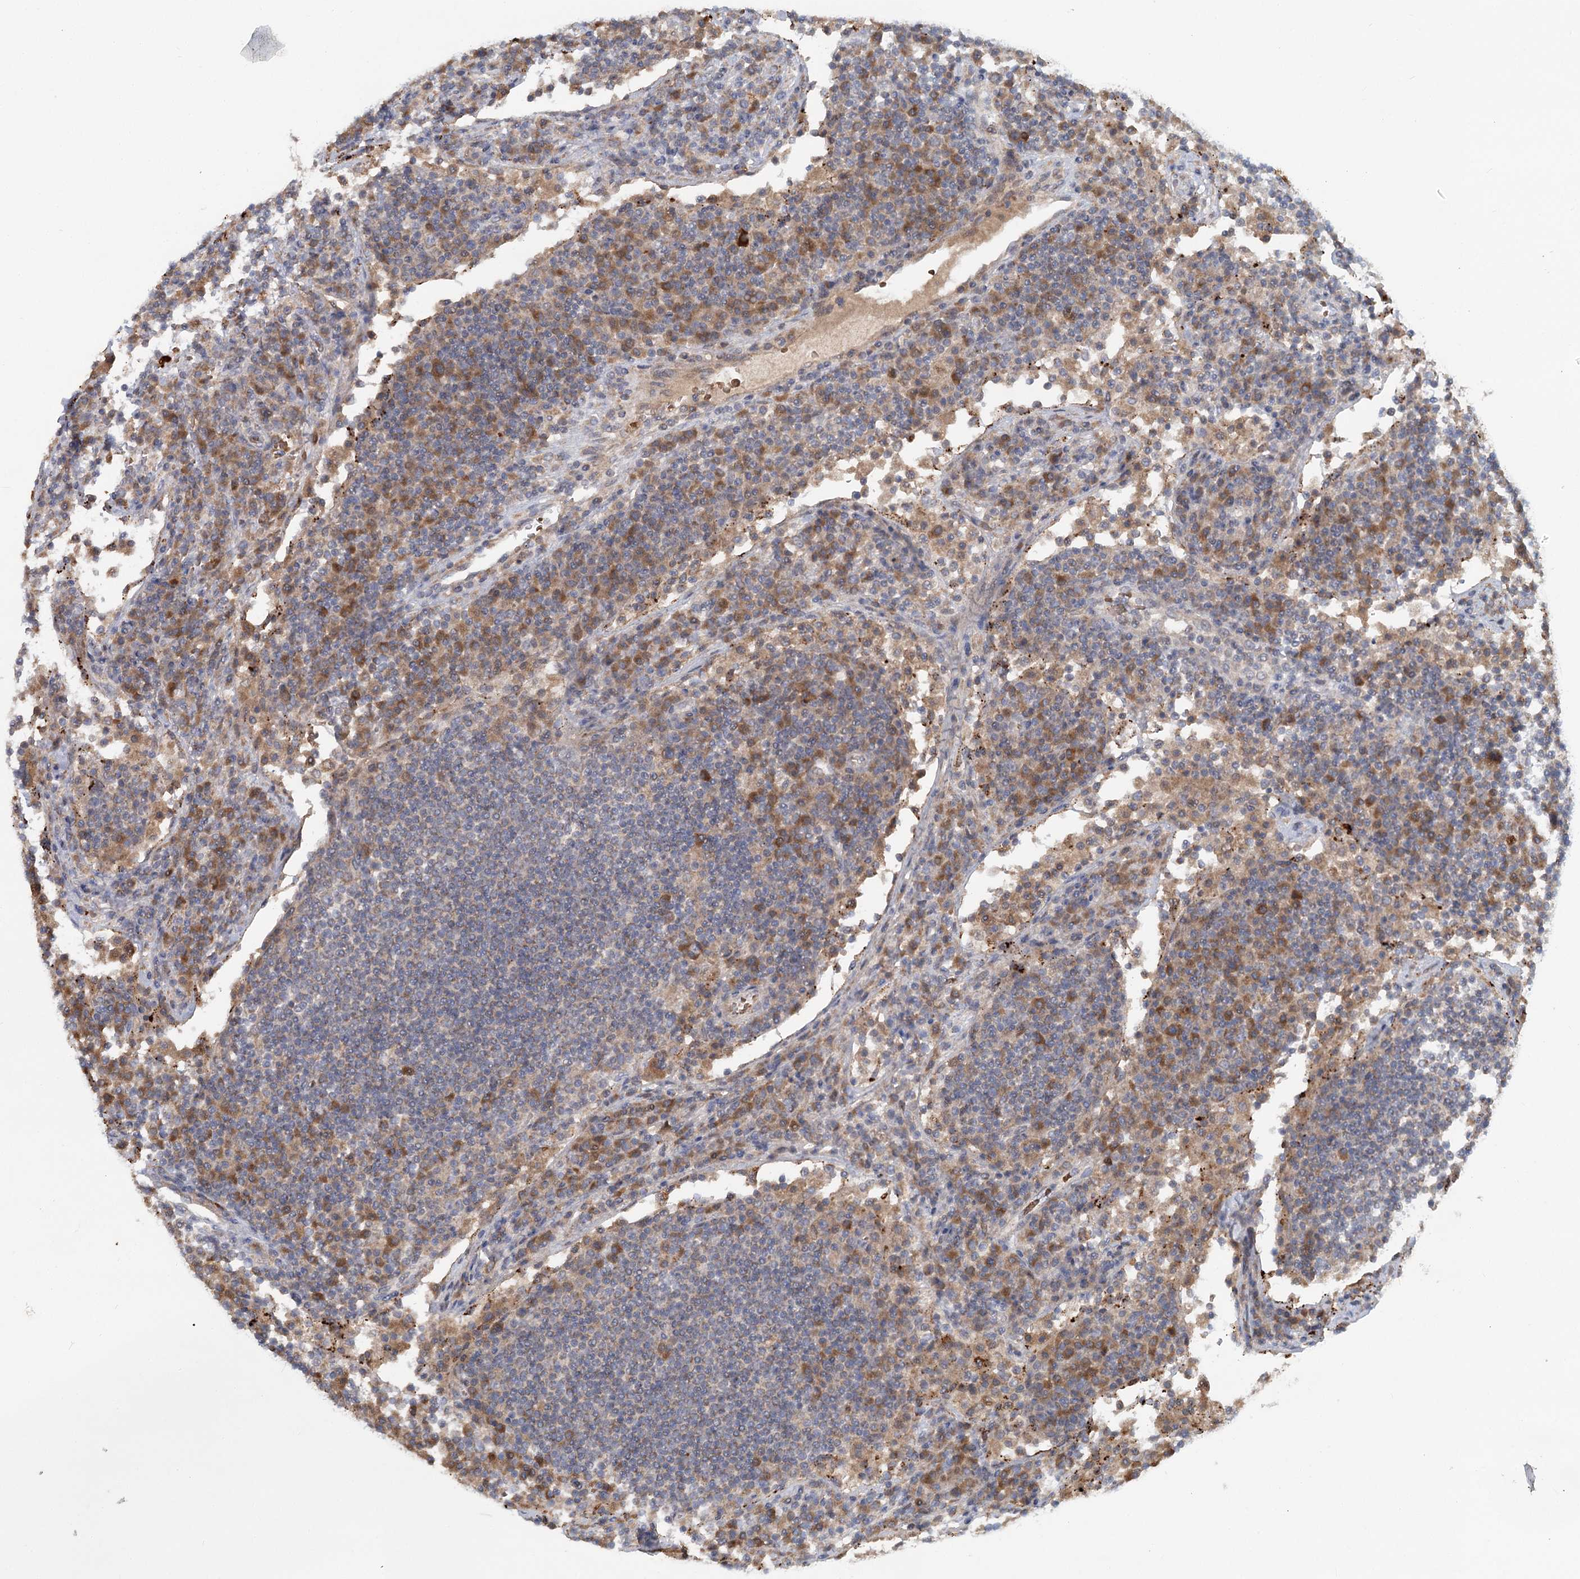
{"staining": {"intensity": "moderate", "quantity": "<25%", "location": "cytoplasmic/membranous"}, "tissue": "lymph node", "cell_type": "Germinal center cells", "image_type": "normal", "snomed": [{"axis": "morphology", "description": "Normal tissue, NOS"}, {"axis": "topography", "description": "Lymph node"}], "caption": "Moderate cytoplasmic/membranous staining is appreciated in about <25% of germinal center cells in benign lymph node.", "gene": "PYROXD2", "patient": {"sex": "female", "age": 53}}